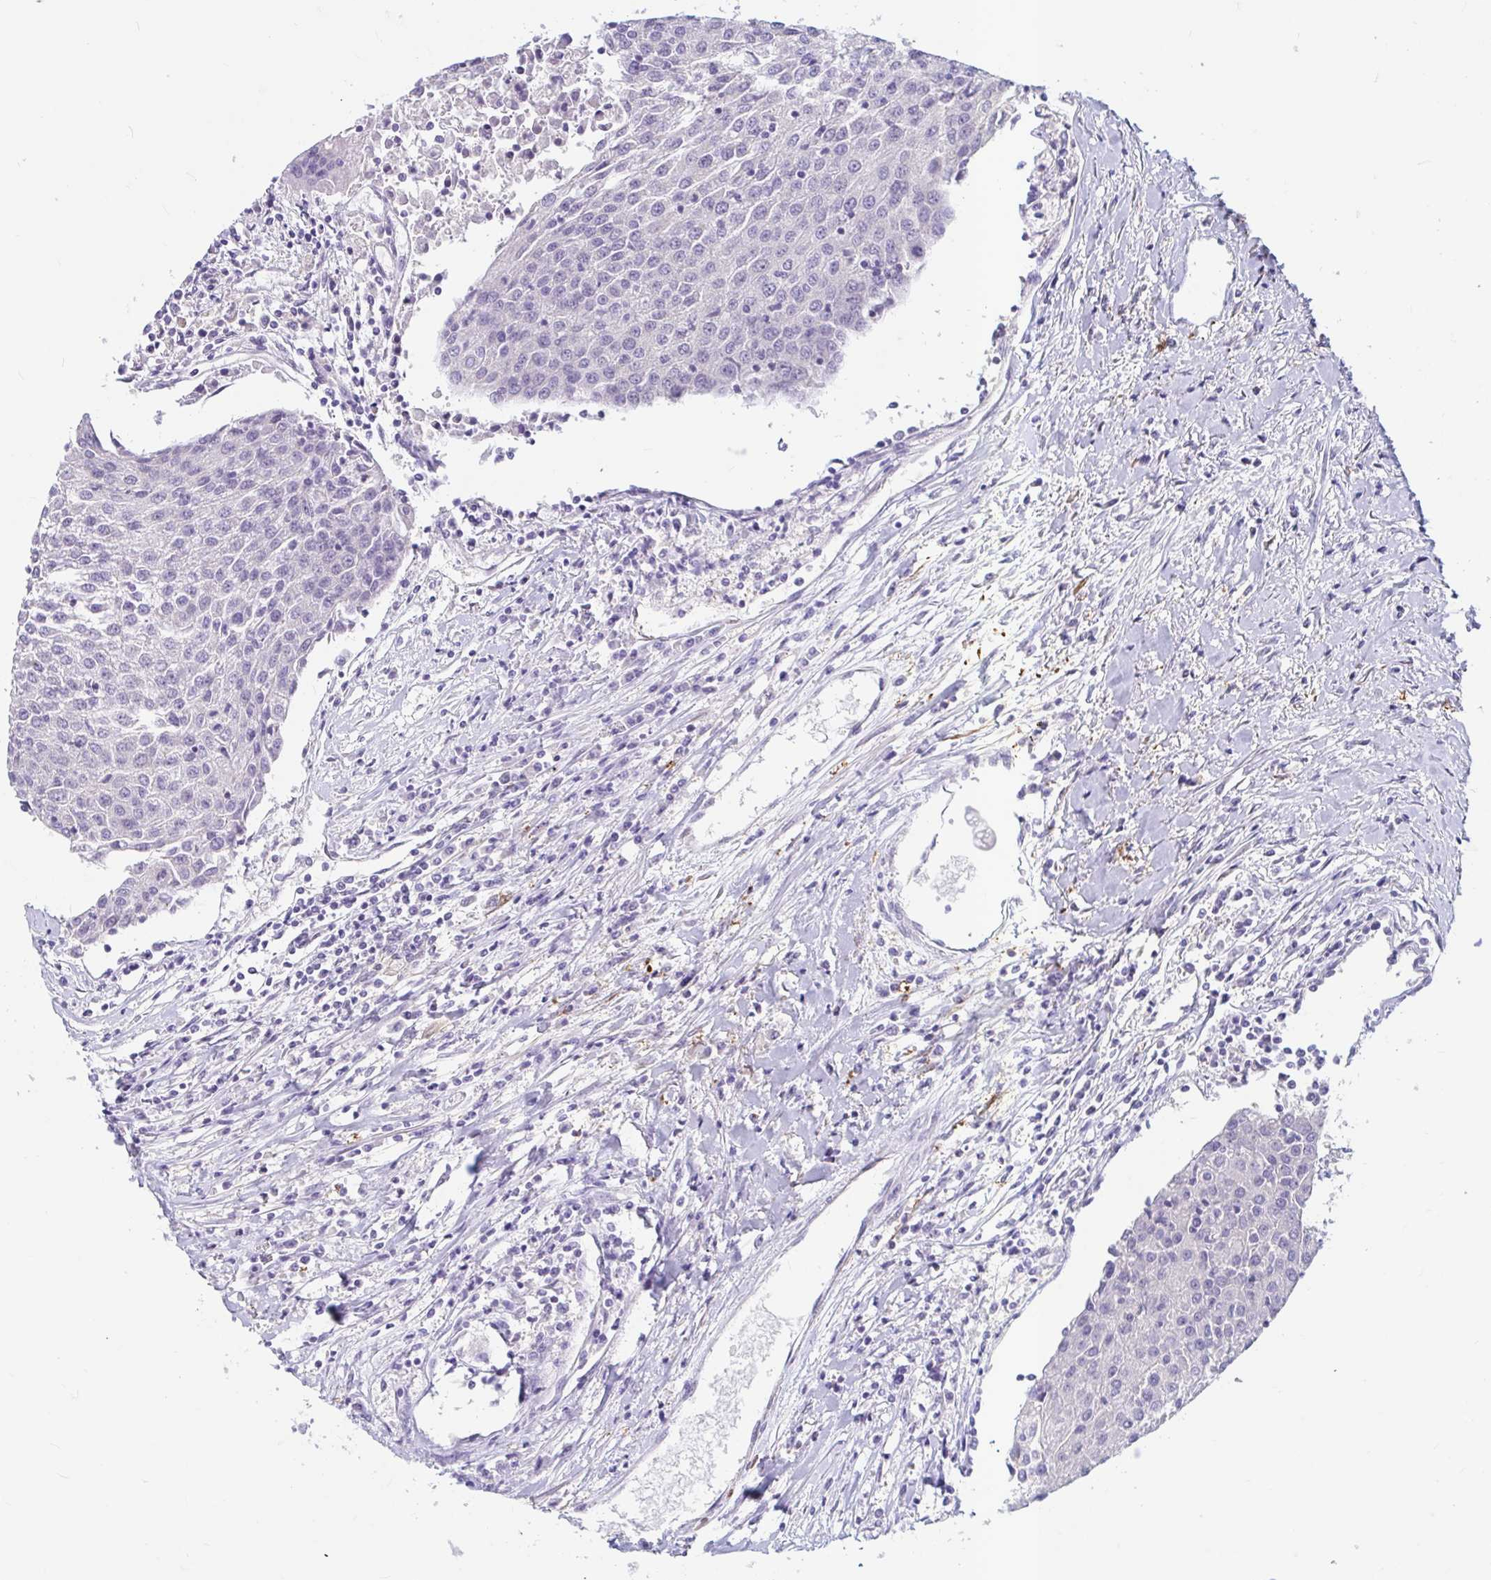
{"staining": {"intensity": "negative", "quantity": "none", "location": "none"}, "tissue": "urothelial cancer", "cell_type": "Tumor cells", "image_type": "cancer", "snomed": [{"axis": "morphology", "description": "Urothelial carcinoma, High grade"}, {"axis": "topography", "description": "Urinary bladder"}], "caption": "The histopathology image demonstrates no significant positivity in tumor cells of high-grade urothelial carcinoma. The staining is performed using DAB (3,3'-diaminobenzidine) brown chromogen with nuclei counter-stained in using hematoxylin.", "gene": "ADH1A", "patient": {"sex": "female", "age": 85}}